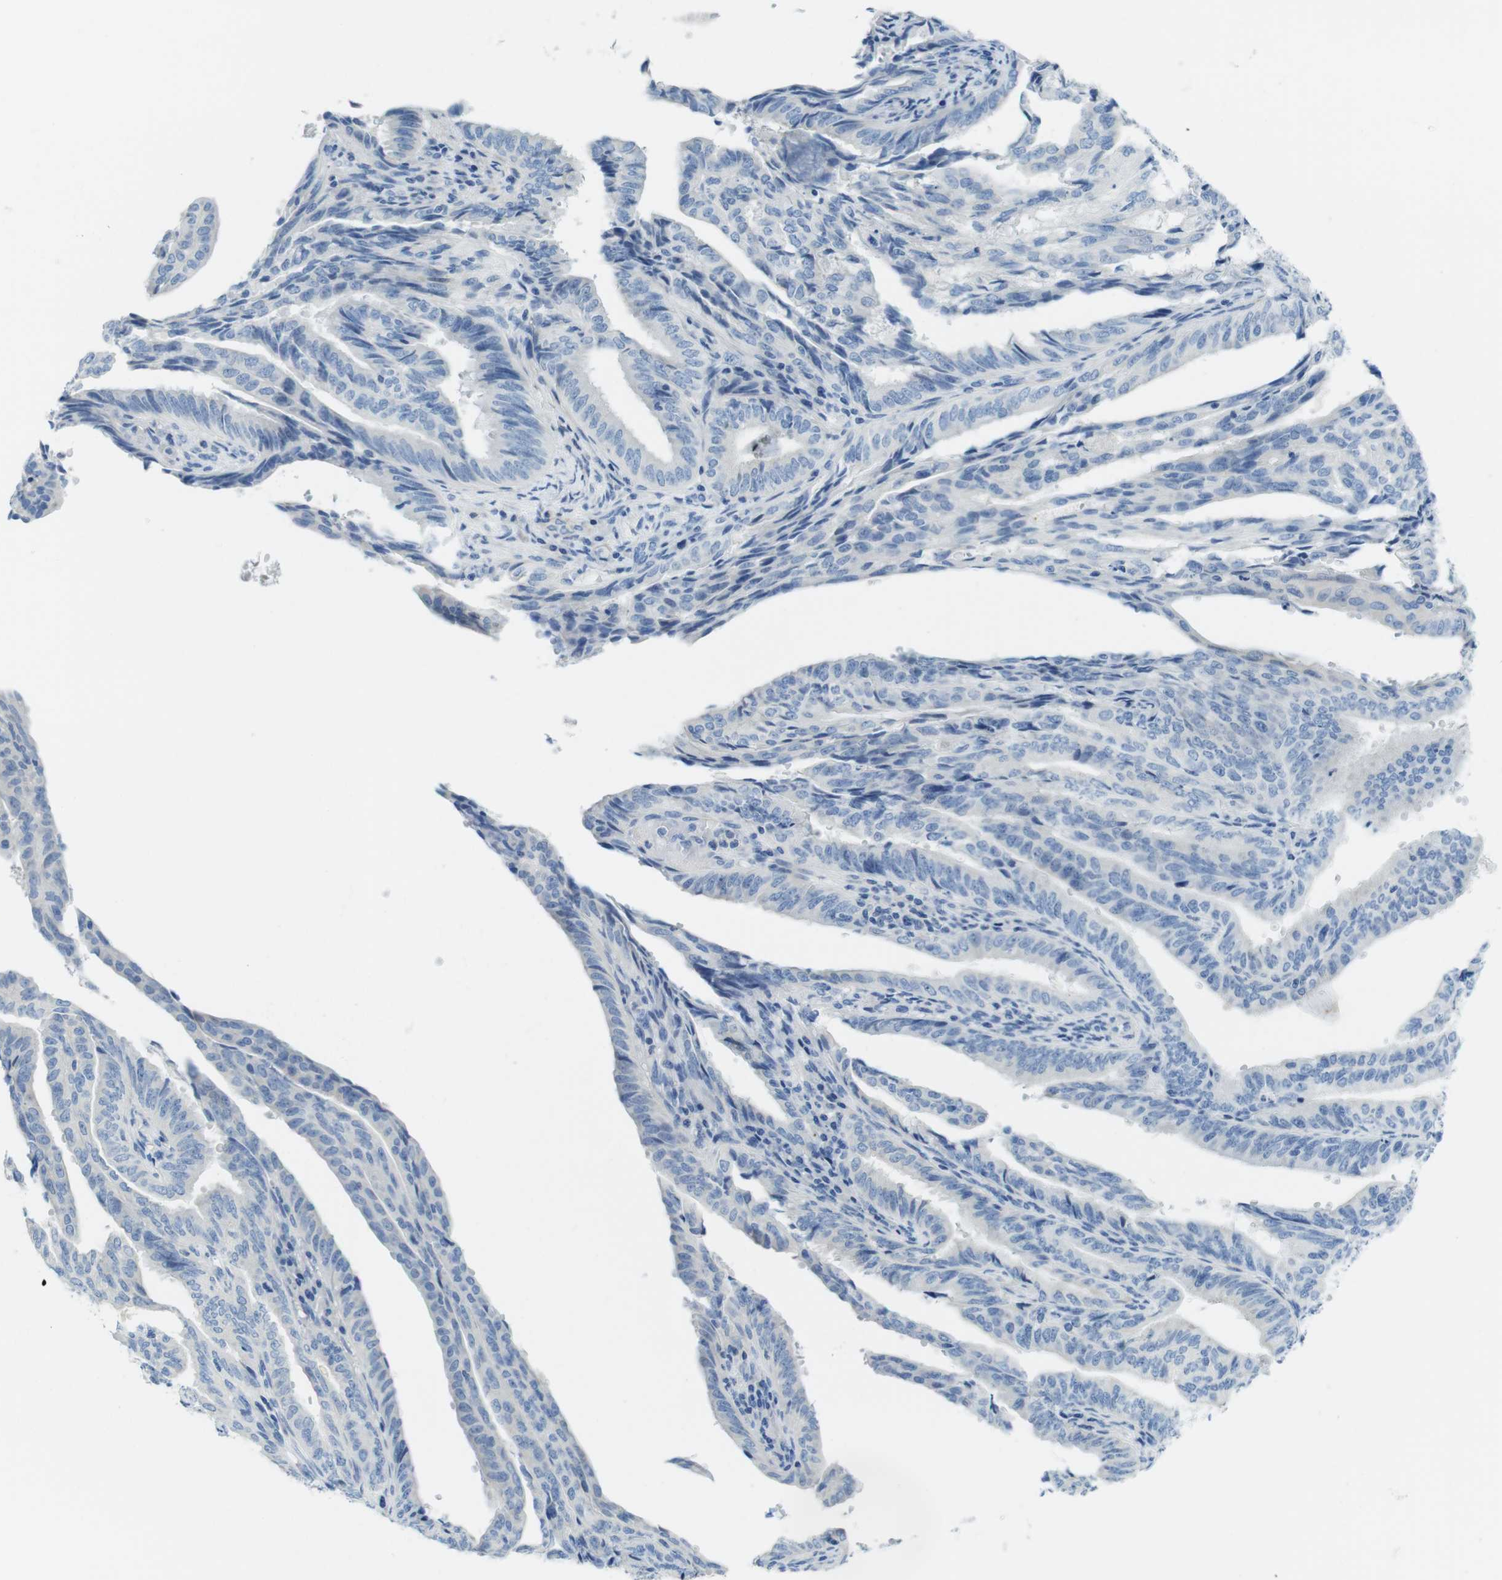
{"staining": {"intensity": "negative", "quantity": "none", "location": "none"}, "tissue": "endometrial cancer", "cell_type": "Tumor cells", "image_type": "cancer", "snomed": [{"axis": "morphology", "description": "Adenocarcinoma, NOS"}, {"axis": "topography", "description": "Endometrium"}], "caption": "Endometrial cancer (adenocarcinoma) stained for a protein using immunohistochemistry reveals no staining tumor cells.", "gene": "ASIC5", "patient": {"sex": "female", "age": 58}}